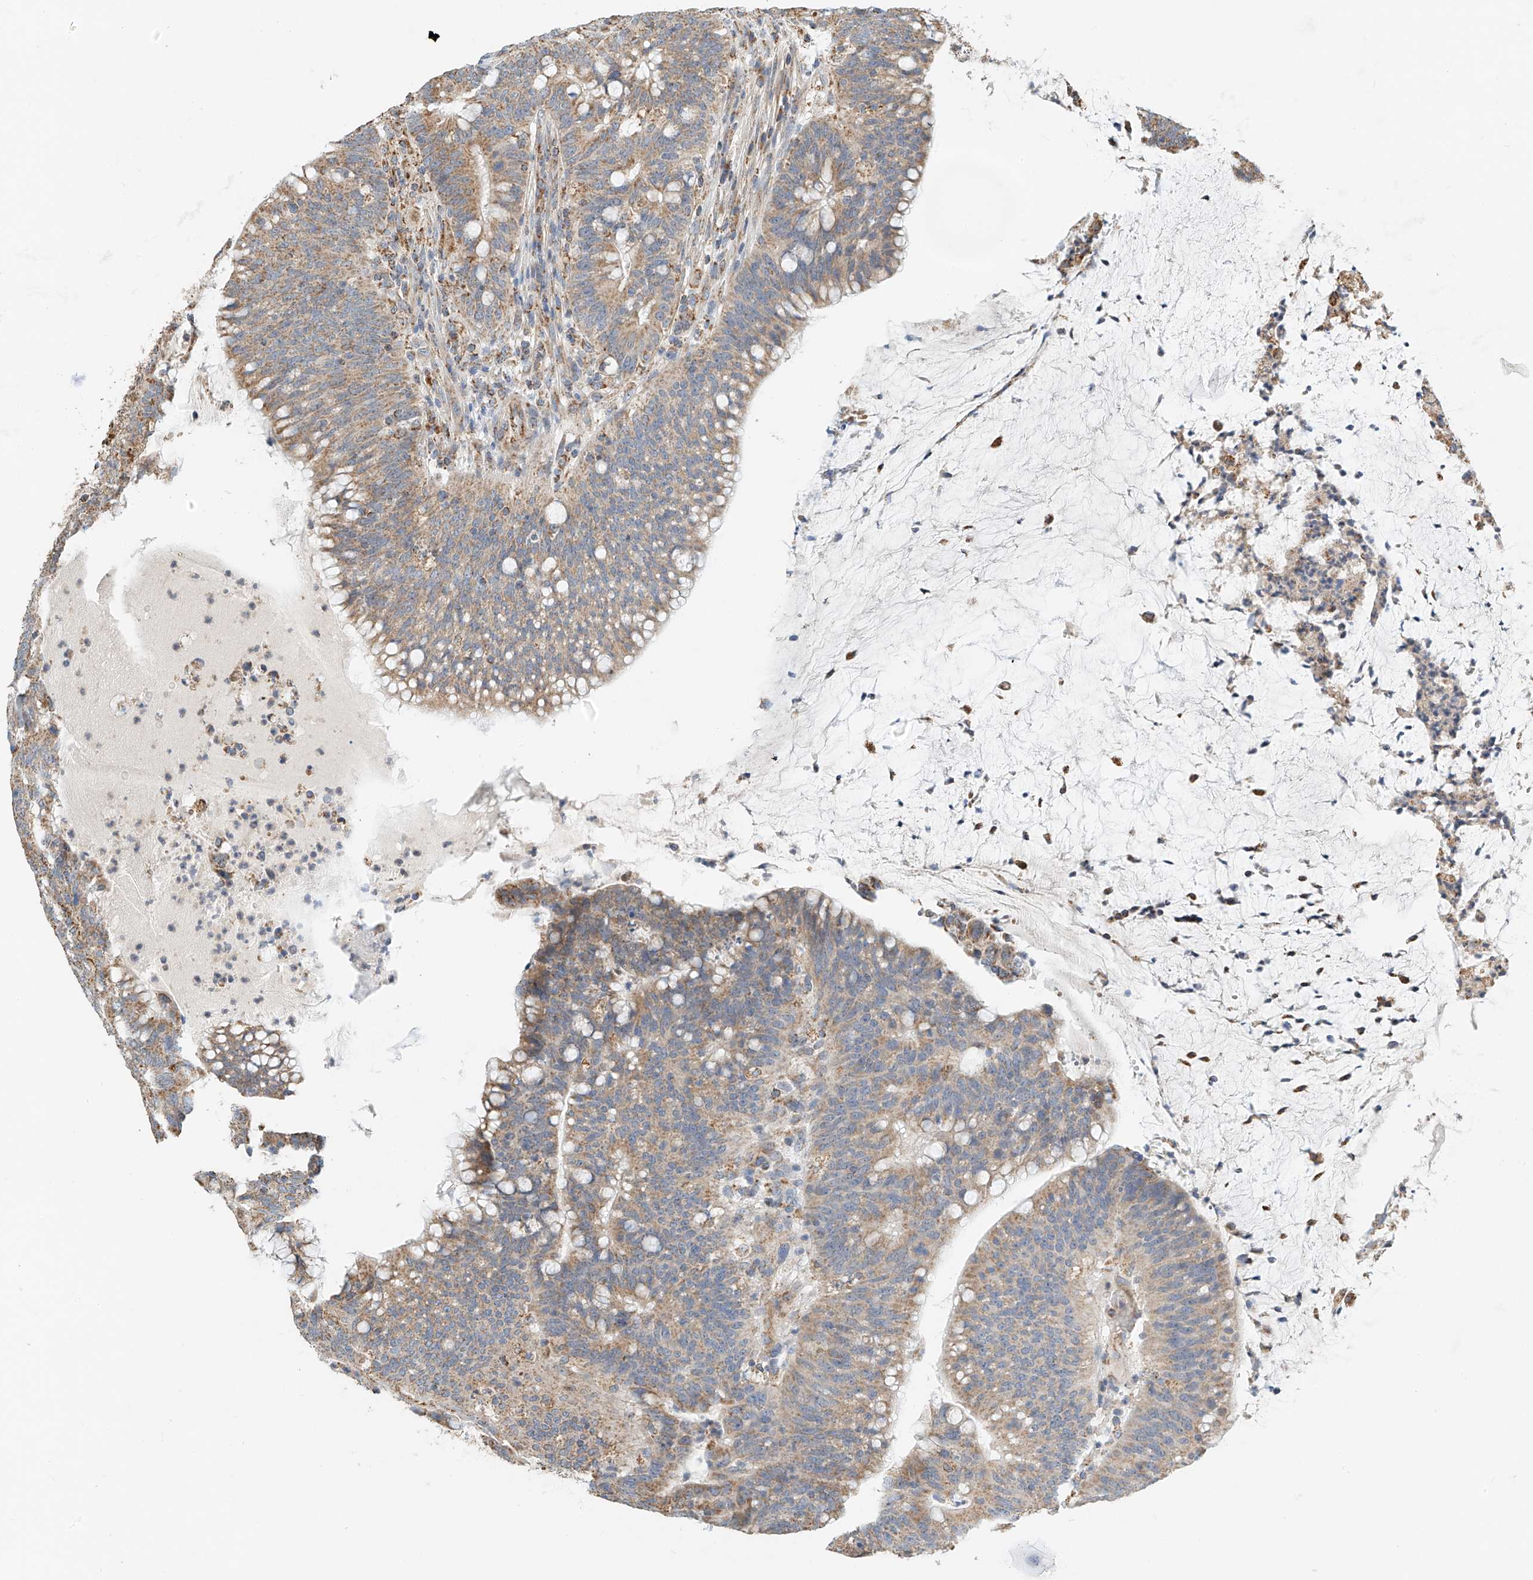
{"staining": {"intensity": "weak", "quantity": ">75%", "location": "cytoplasmic/membranous"}, "tissue": "colorectal cancer", "cell_type": "Tumor cells", "image_type": "cancer", "snomed": [{"axis": "morphology", "description": "Adenocarcinoma, NOS"}, {"axis": "topography", "description": "Colon"}], "caption": "This is a photomicrograph of immunohistochemistry staining of colorectal adenocarcinoma, which shows weak positivity in the cytoplasmic/membranous of tumor cells.", "gene": "YIPF7", "patient": {"sex": "female", "age": 66}}